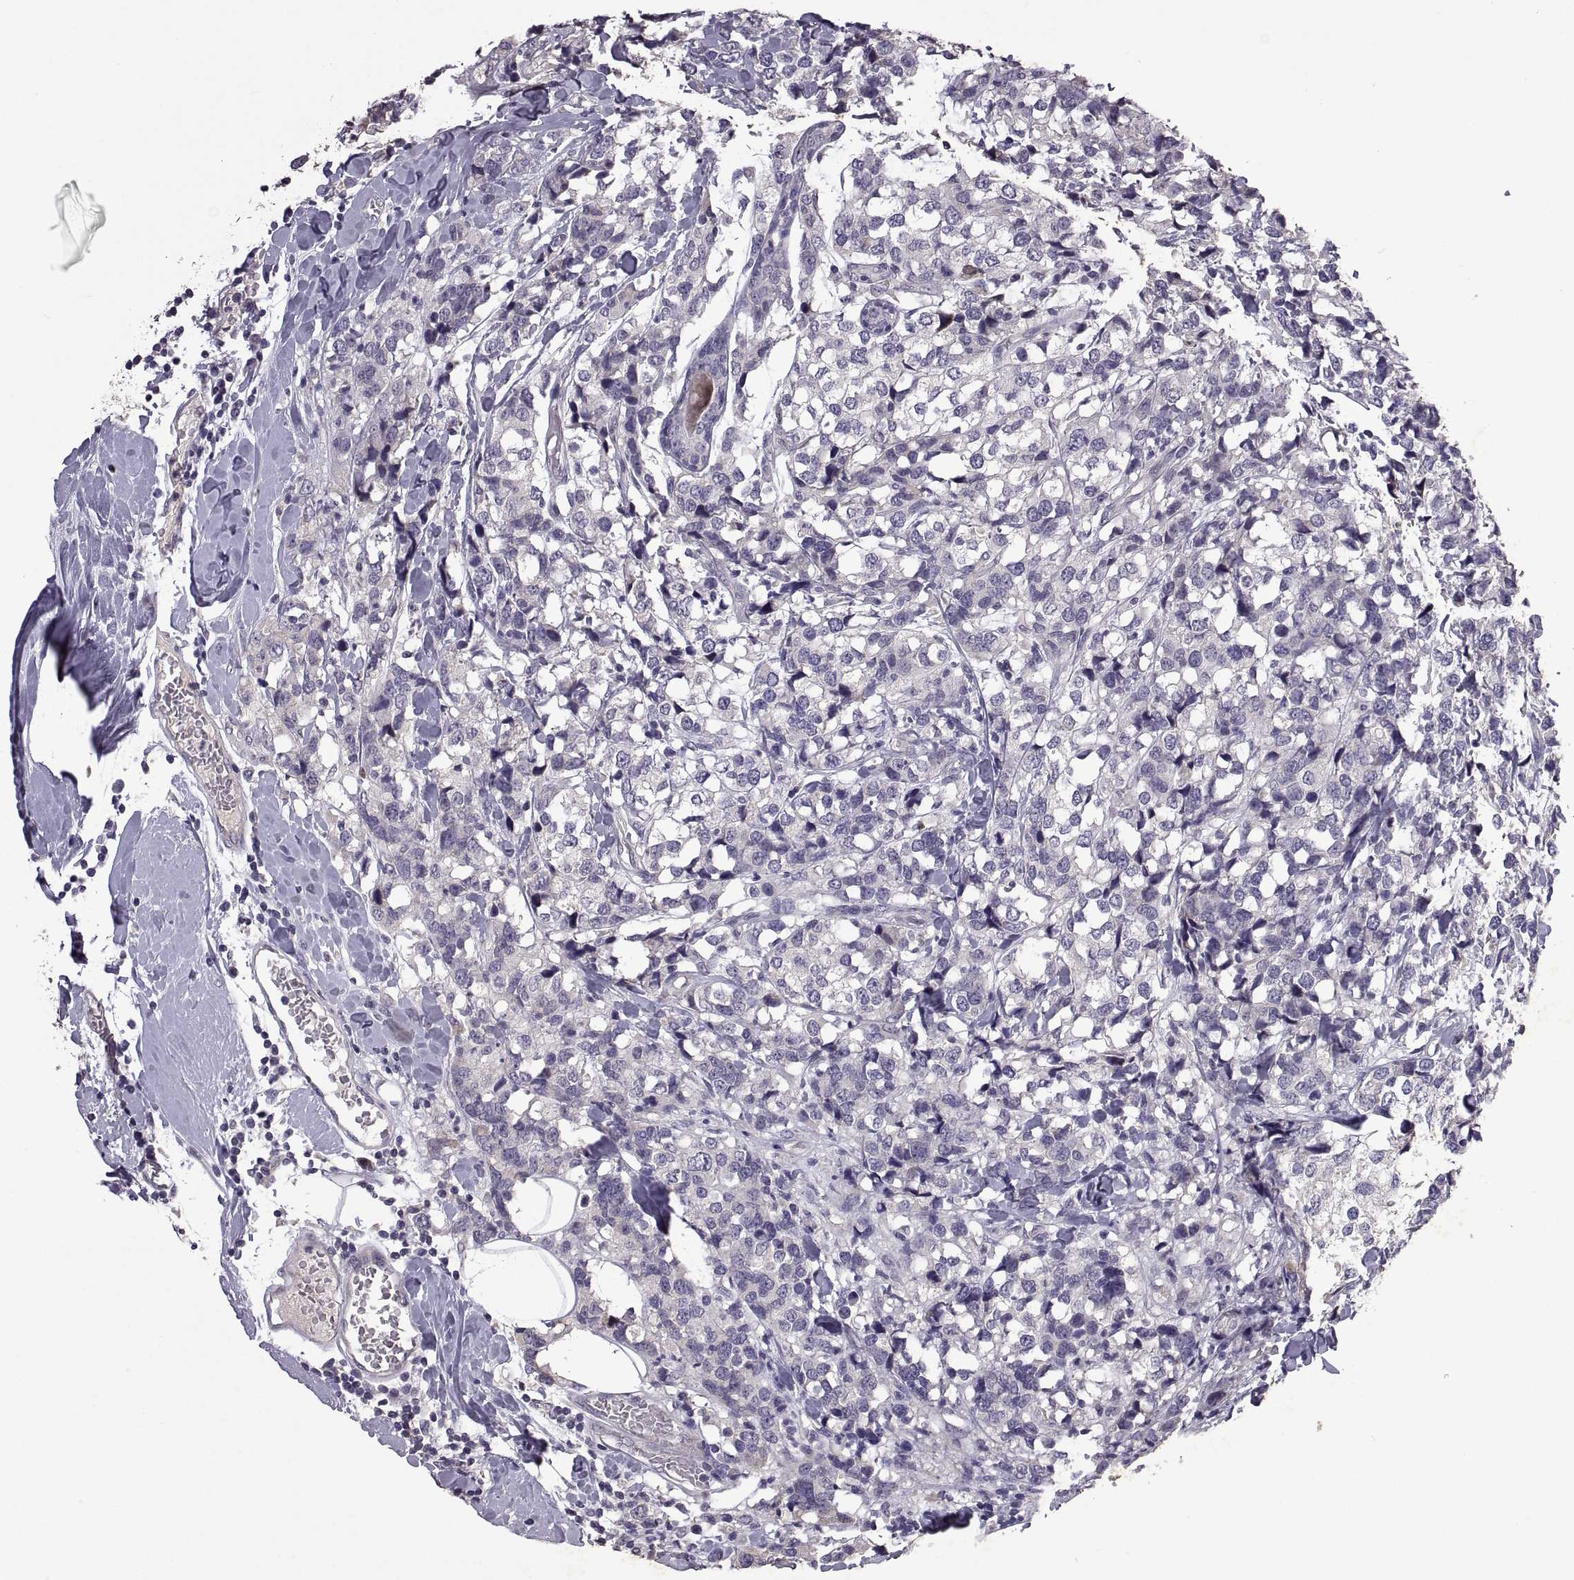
{"staining": {"intensity": "negative", "quantity": "none", "location": "none"}, "tissue": "breast cancer", "cell_type": "Tumor cells", "image_type": "cancer", "snomed": [{"axis": "morphology", "description": "Lobular carcinoma"}, {"axis": "topography", "description": "Breast"}], "caption": "There is no significant positivity in tumor cells of breast lobular carcinoma. Nuclei are stained in blue.", "gene": "DEFB136", "patient": {"sex": "female", "age": 59}}